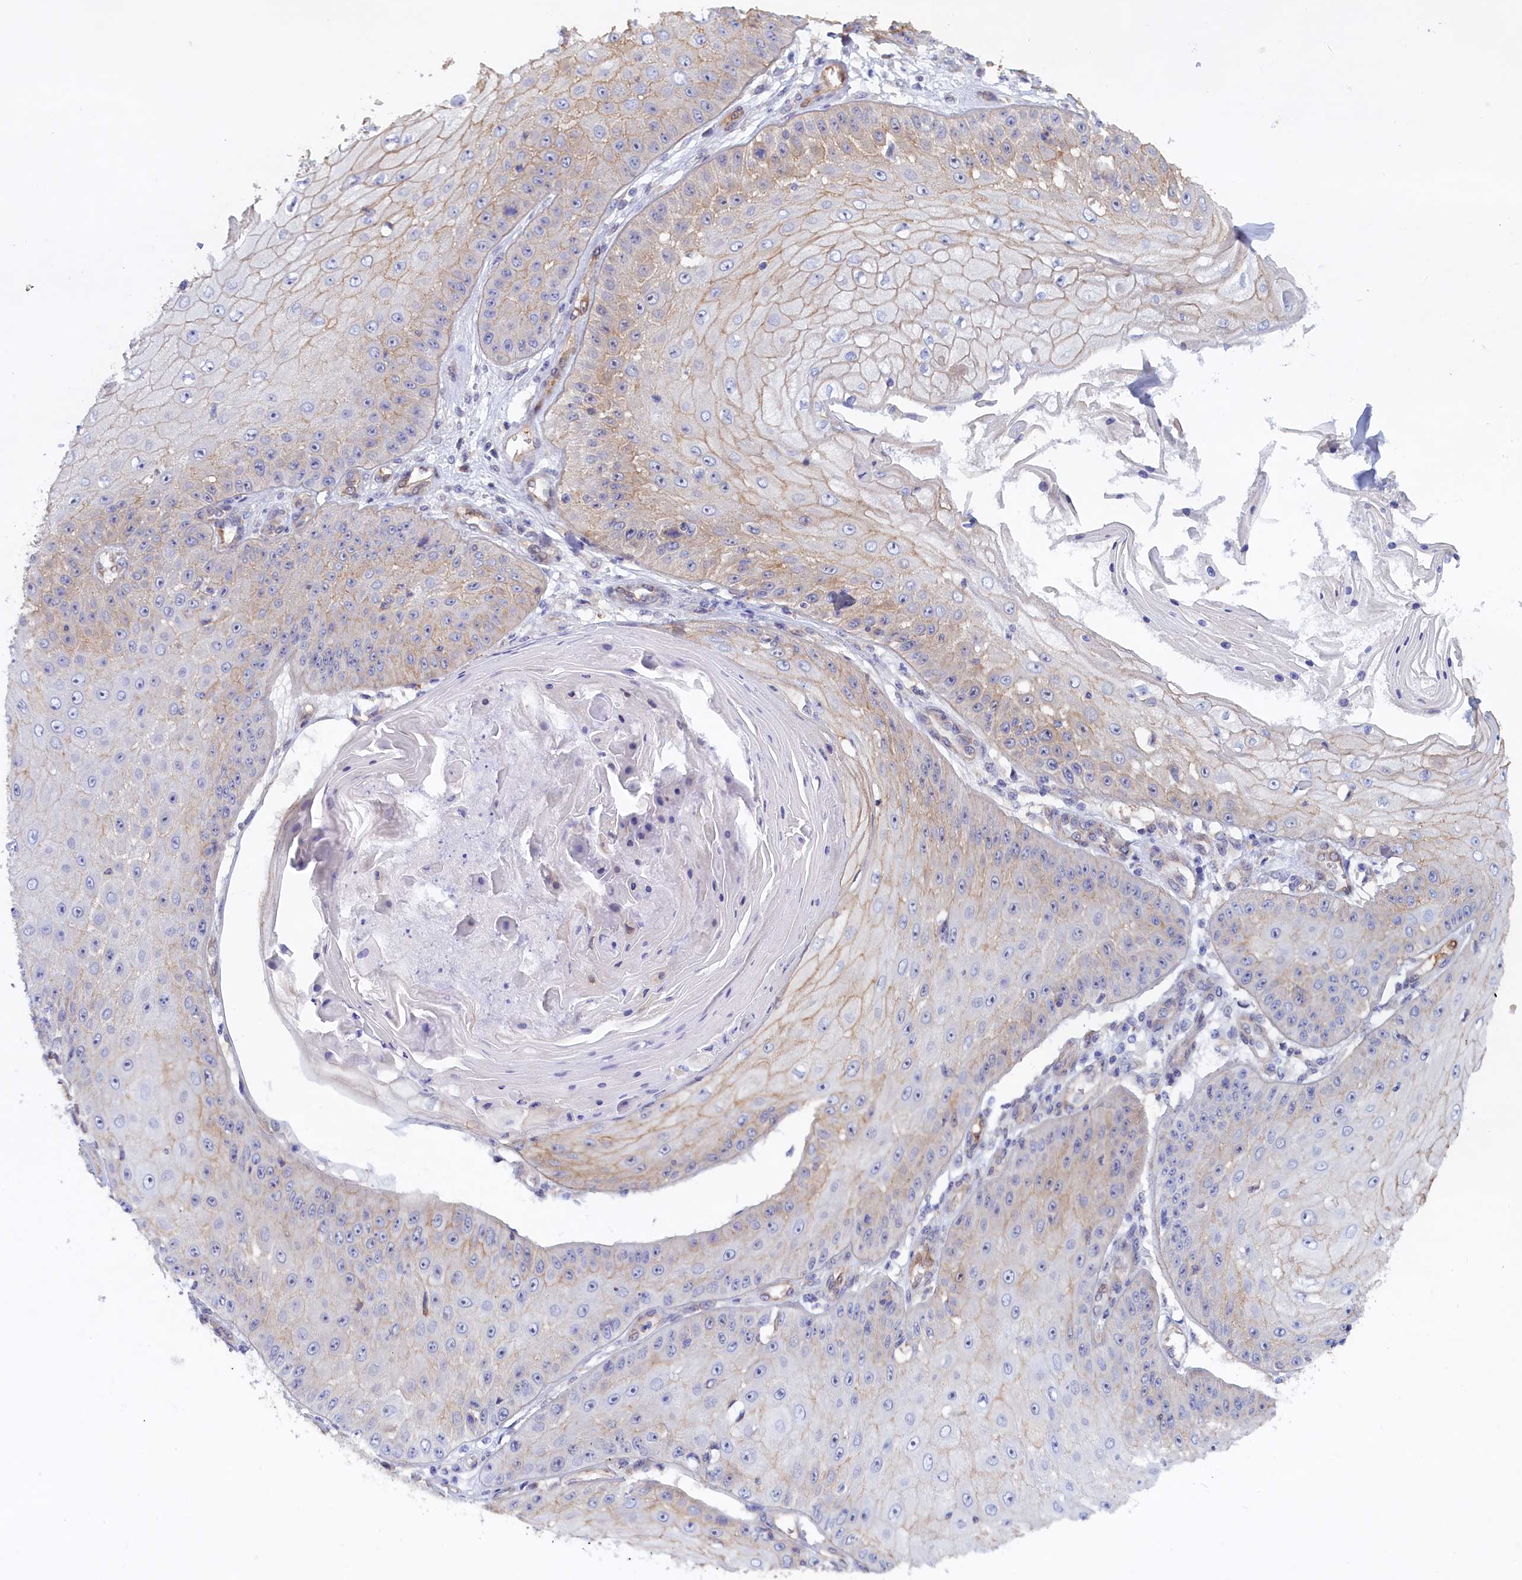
{"staining": {"intensity": "weak", "quantity": "<25%", "location": "cytoplasmic/membranous"}, "tissue": "skin cancer", "cell_type": "Tumor cells", "image_type": "cancer", "snomed": [{"axis": "morphology", "description": "Squamous cell carcinoma, NOS"}, {"axis": "topography", "description": "Skin"}], "caption": "There is no significant staining in tumor cells of squamous cell carcinoma (skin).", "gene": "ABCC12", "patient": {"sex": "male", "age": 70}}